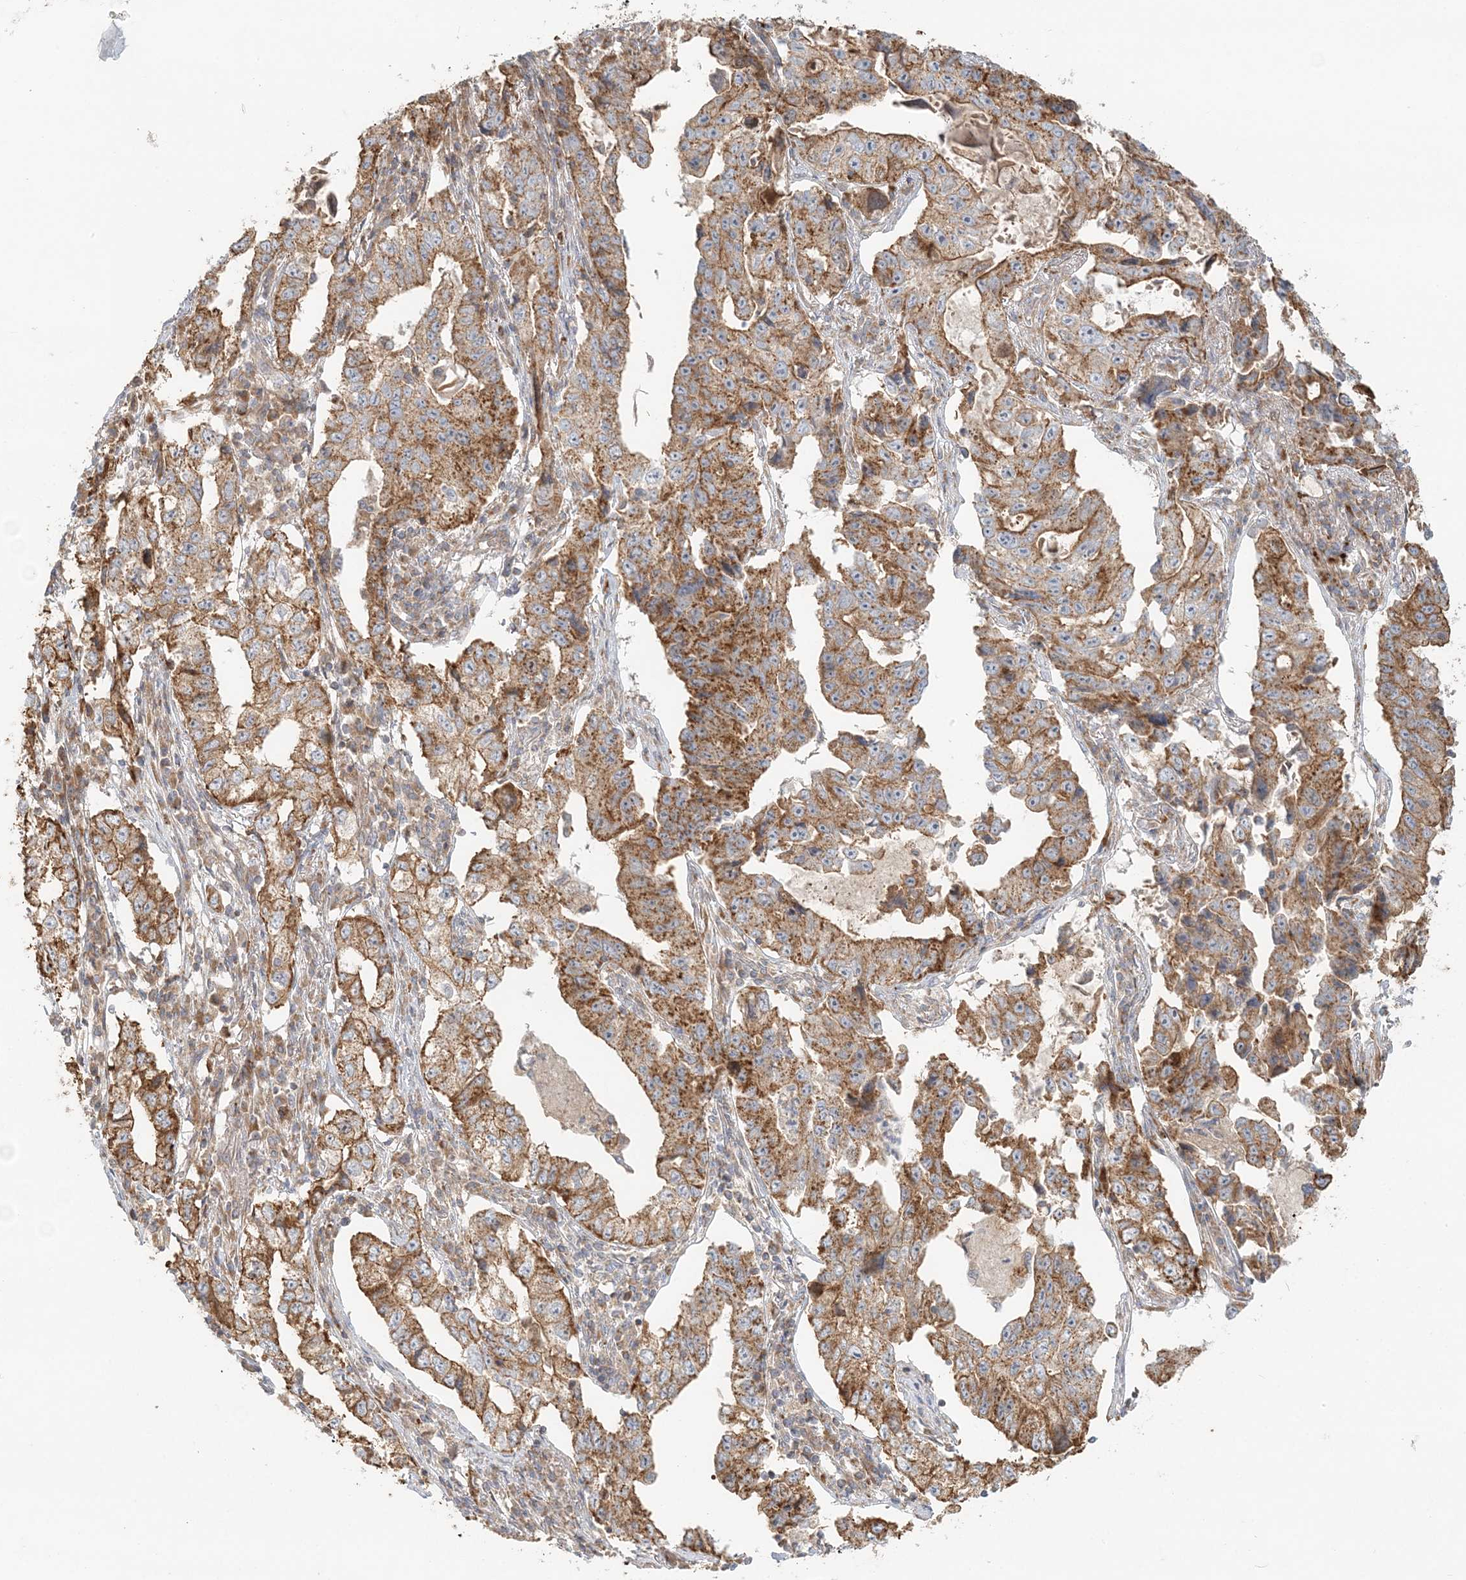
{"staining": {"intensity": "moderate", "quantity": ">75%", "location": "cytoplasmic/membranous"}, "tissue": "lung cancer", "cell_type": "Tumor cells", "image_type": "cancer", "snomed": [{"axis": "morphology", "description": "Adenocarcinoma, NOS"}, {"axis": "topography", "description": "Lung"}], "caption": "IHC photomicrograph of human lung cancer stained for a protein (brown), which displays medium levels of moderate cytoplasmic/membranous positivity in approximately >75% of tumor cells.", "gene": "KIAA0232", "patient": {"sex": "female", "age": 51}}